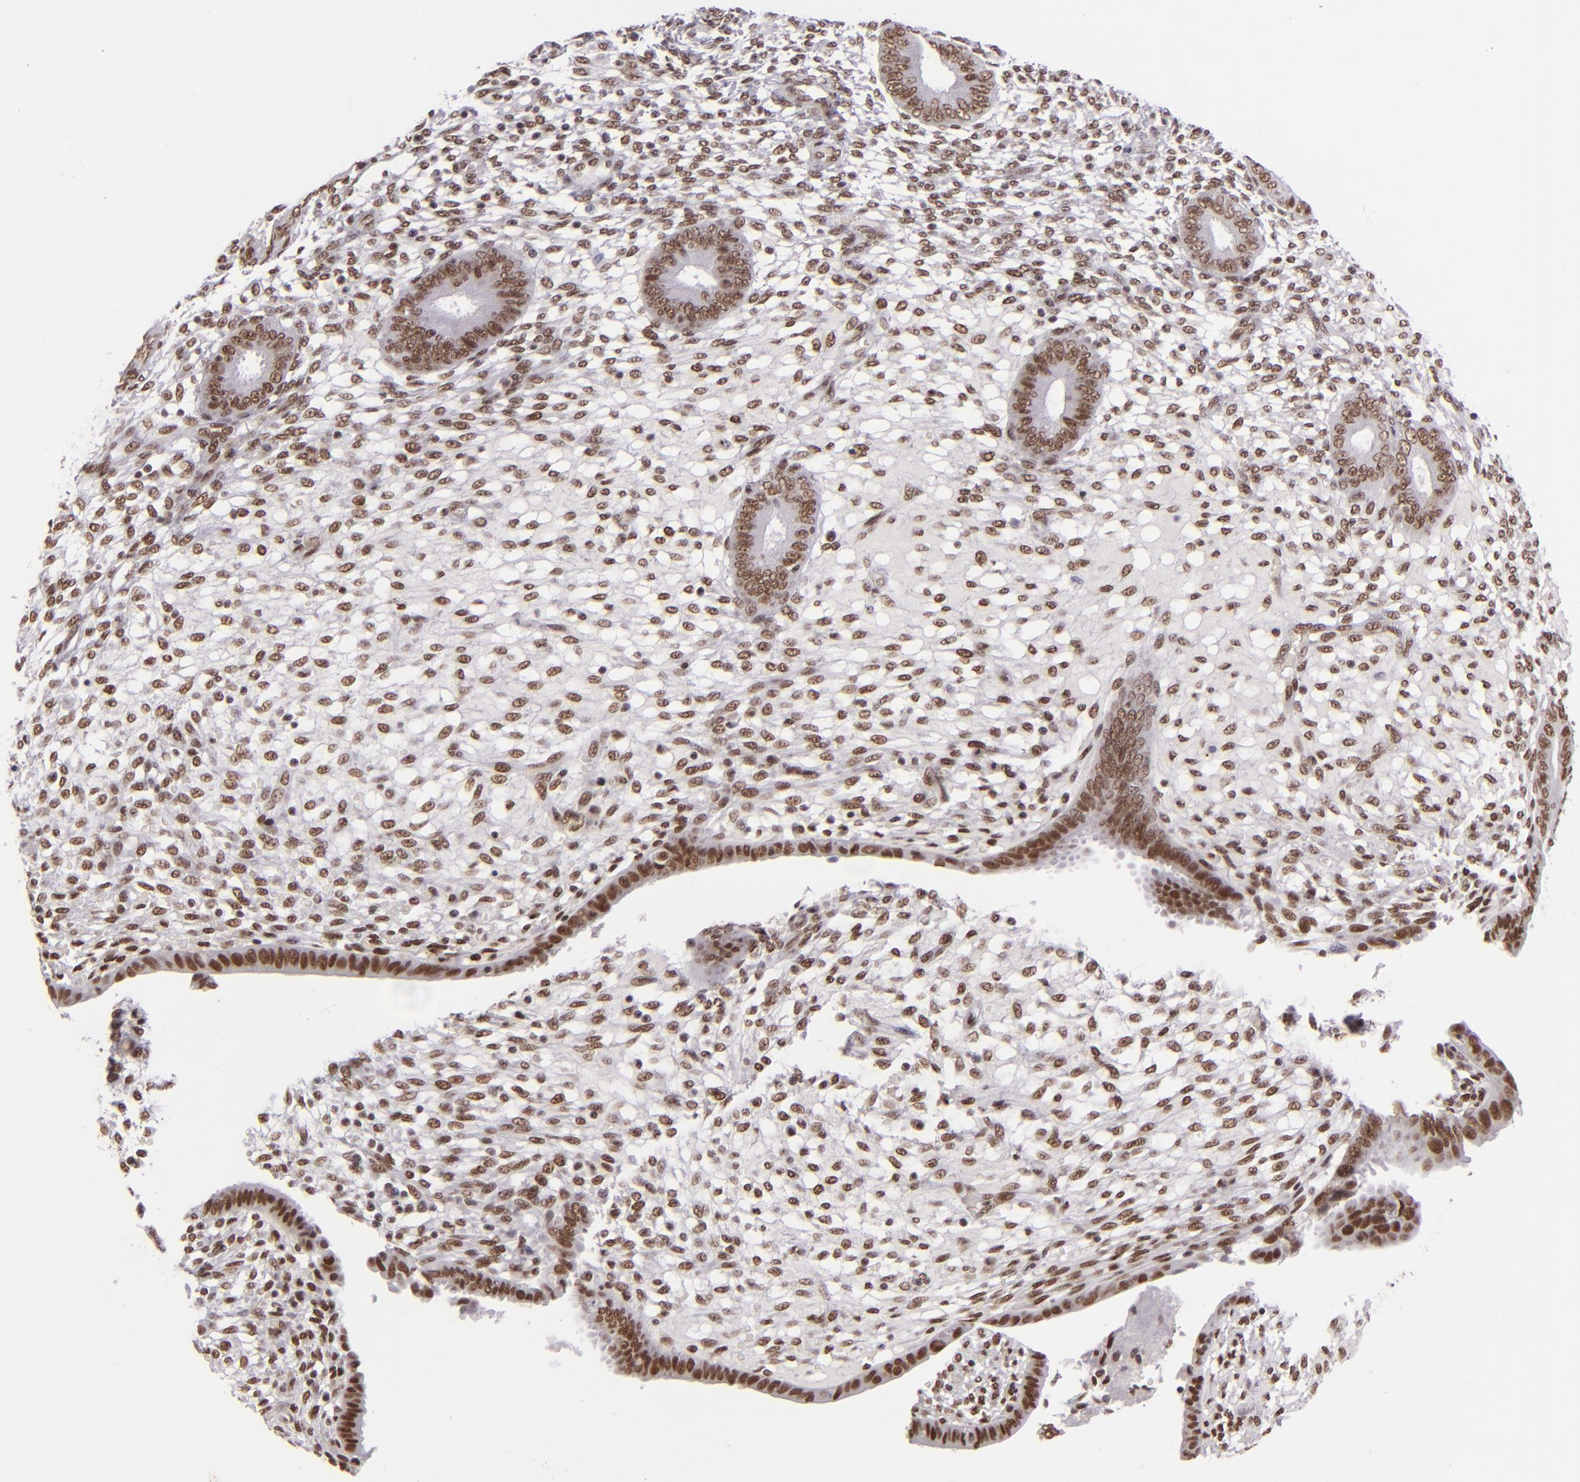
{"staining": {"intensity": "weak", "quantity": ">75%", "location": "nuclear"}, "tissue": "endometrium", "cell_type": "Cells in endometrial stroma", "image_type": "normal", "snomed": [{"axis": "morphology", "description": "Normal tissue, NOS"}, {"axis": "topography", "description": "Endometrium"}], "caption": "Immunohistochemistry of normal human endometrium shows low levels of weak nuclear expression in approximately >75% of cells in endometrial stroma.", "gene": "BRD8", "patient": {"sex": "female", "age": 42}}